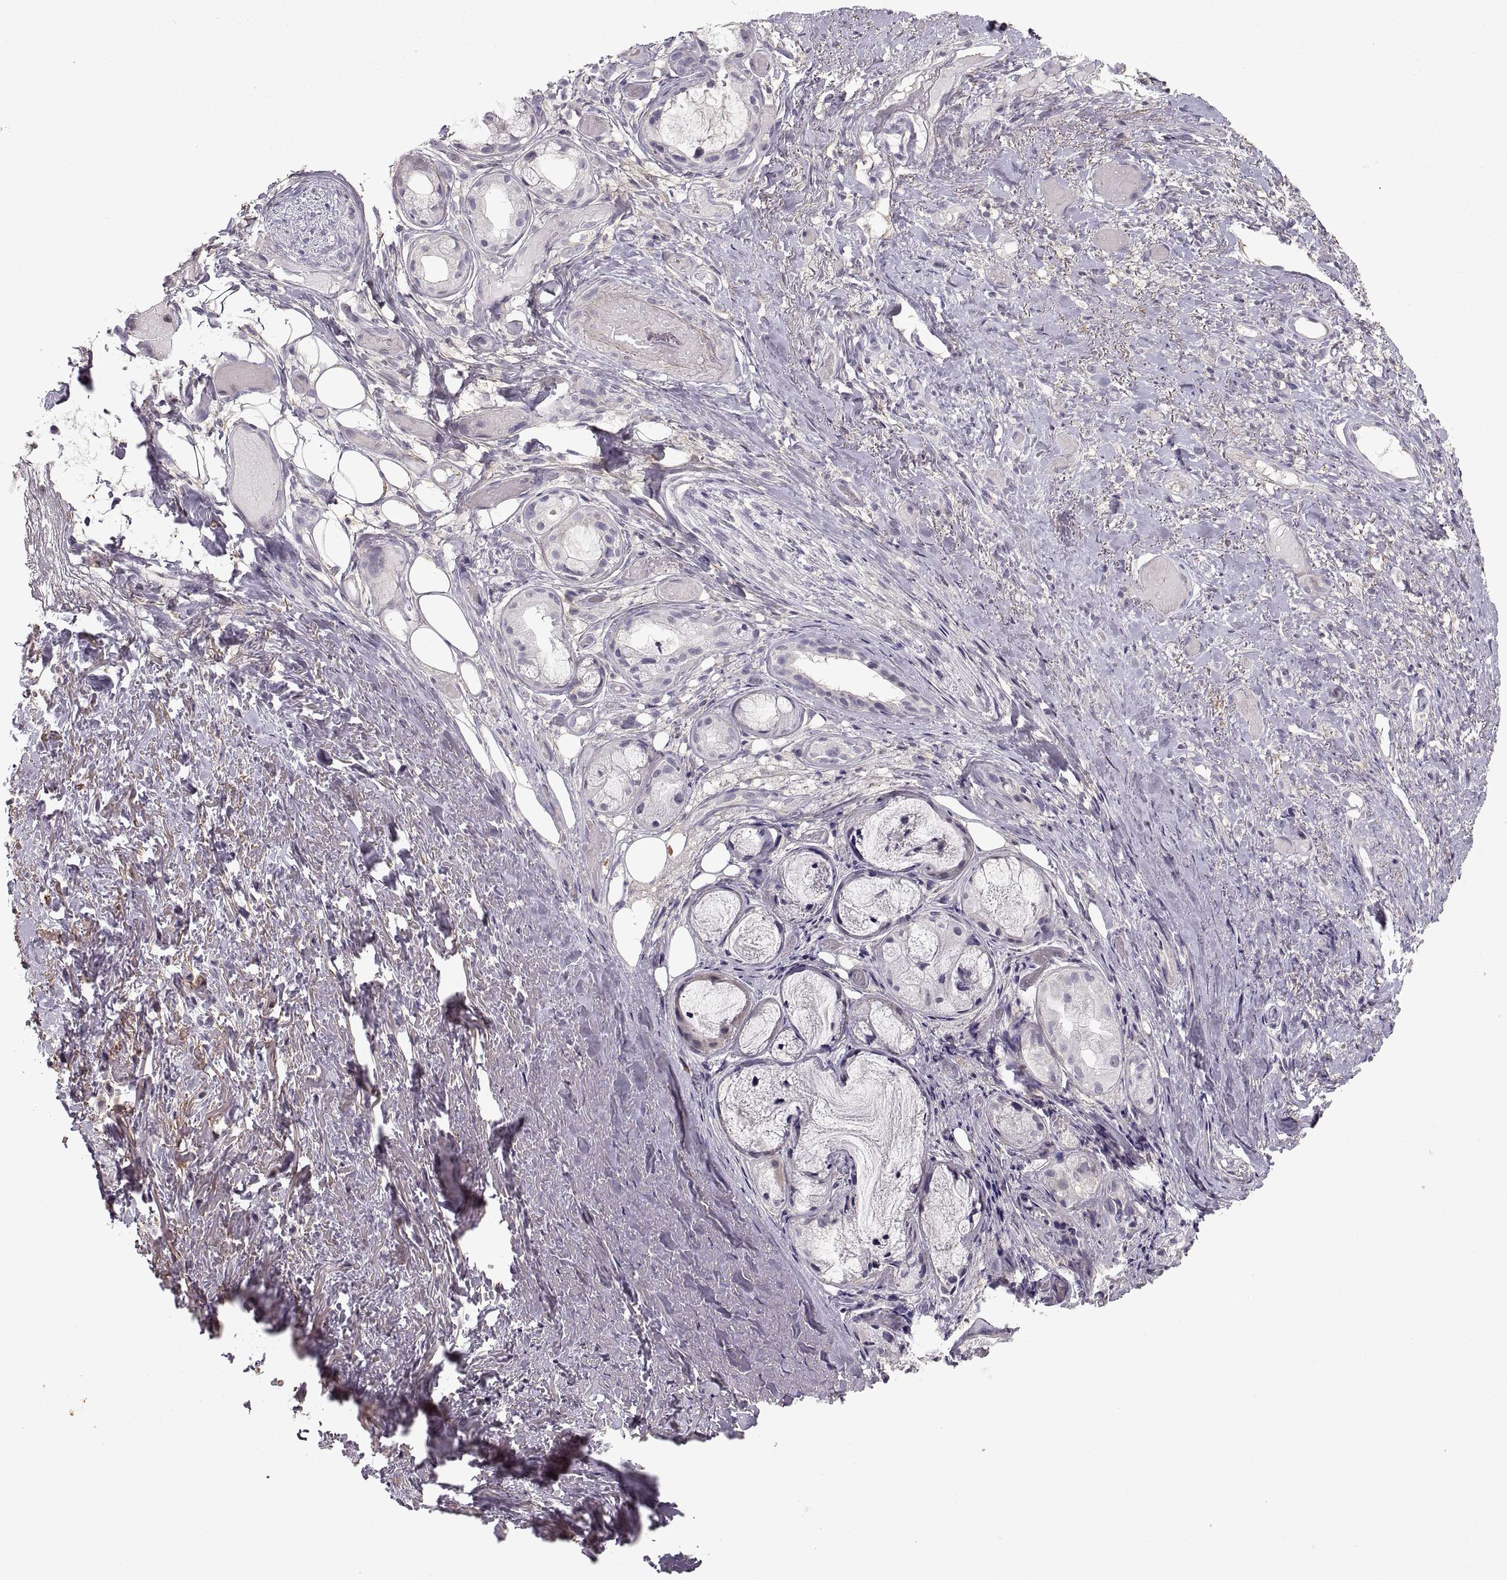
{"staining": {"intensity": "negative", "quantity": "none", "location": "none"}, "tissue": "soft tissue", "cell_type": "Fibroblasts", "image_type": "normal", "snomed": [{"axis": "morphology", "description": "Normal tissue, NOS"}, {"axis": "topography", "description": "Cartilage tissue"}], "caption": "DAB (3,3'-diaminobenzidine) immunohistochemical staining of unremarkable soft tissue exhibits no significant expression in fibroblasts. (Brightfield microscopy of DAB immunohistochemistry at high magnification).", "gene": "ADAM11", "patient": {"sex": "male", "age": 62}}